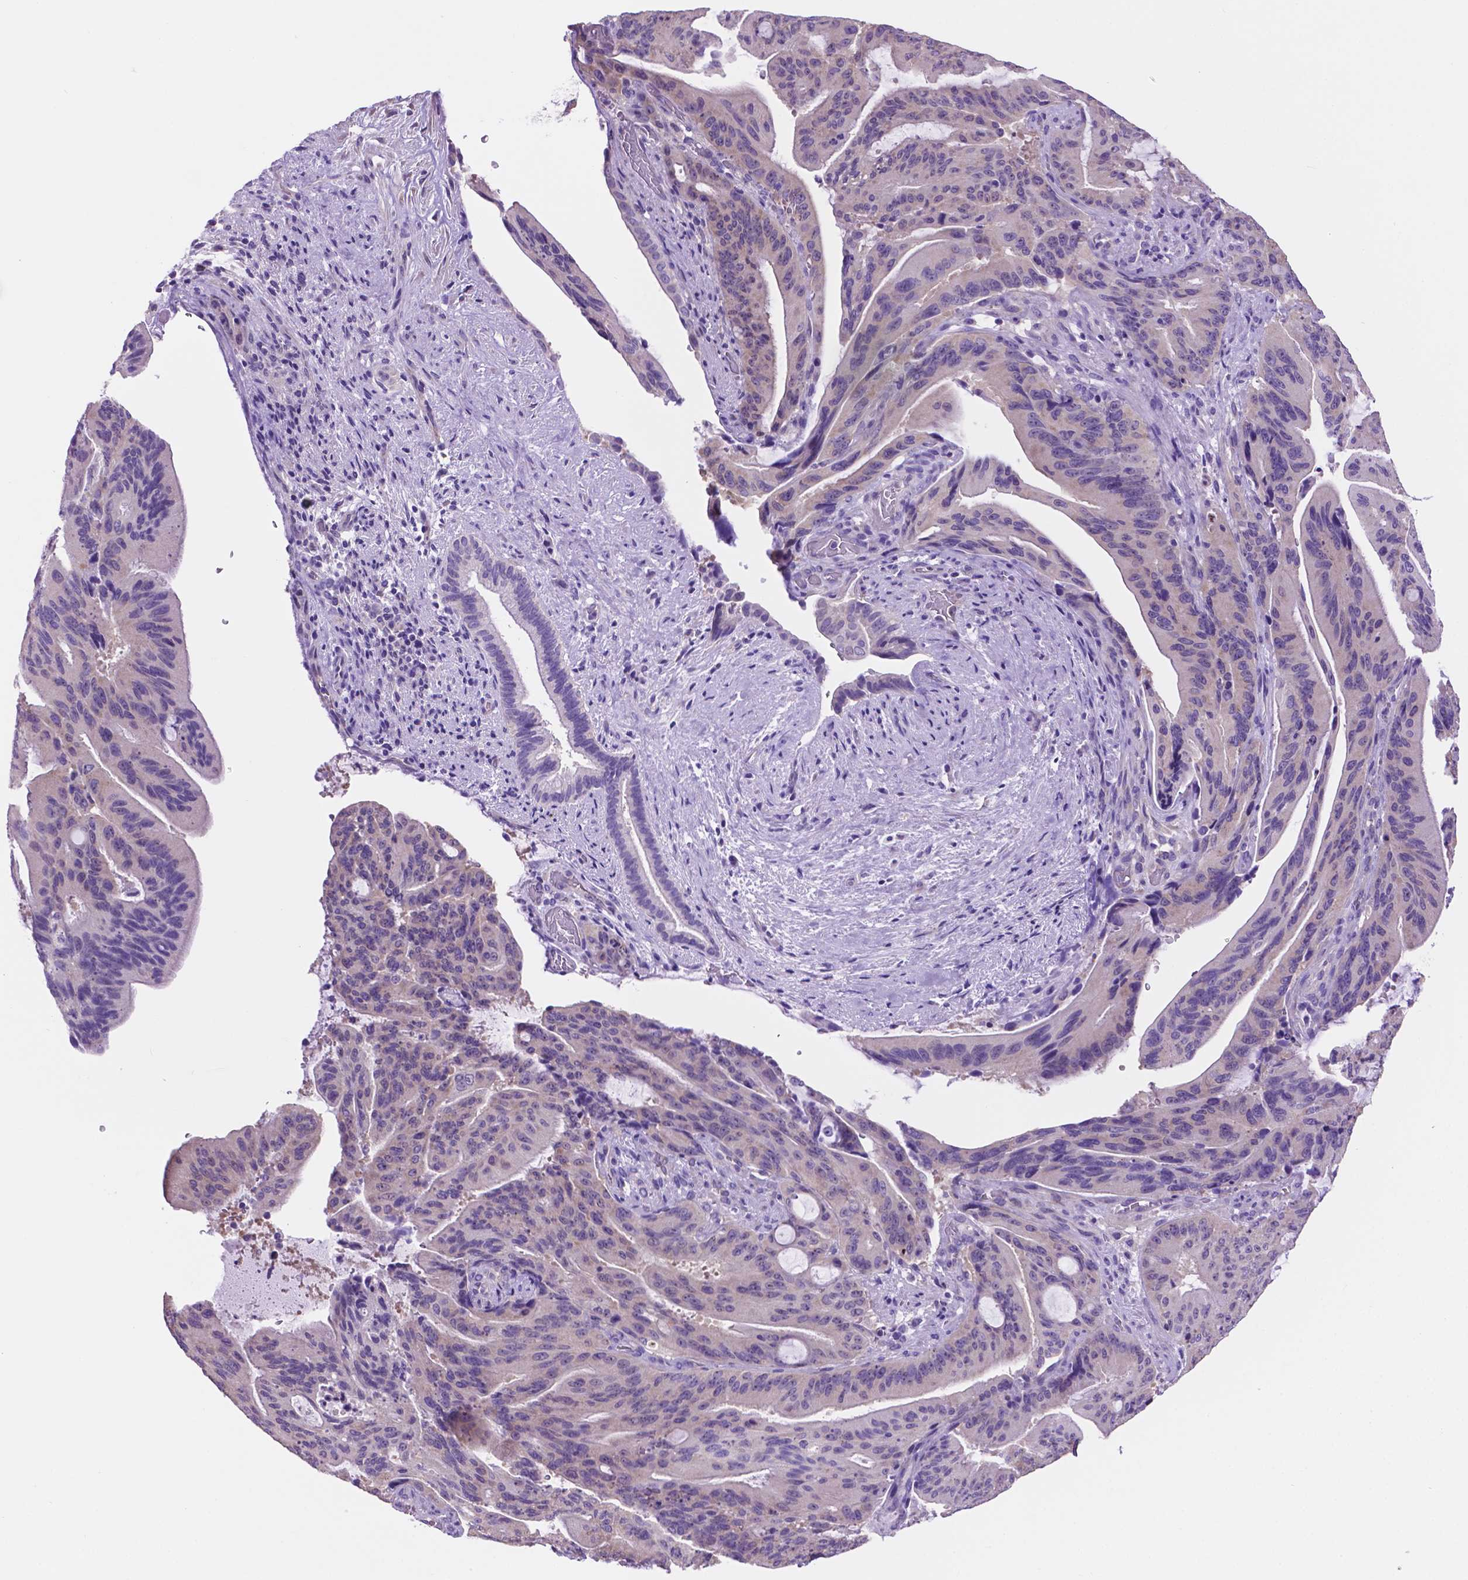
{"staining": {"intensity": "negative", "quantity": "none", "location": "none"}, "tissue": "liver cancer", "cell_type": "Tumor cells", "image_type": "cancer", "snomed": [{"axis": "morphology", "description": "Cholangiocarcinoma"}, {"axis": "topography", "description": "Liver"}], "caption": "This photomicrograph is of cholangiocarcinoma (liver) stained with IHC to label a protein in brown with the nuclei are counter-stained blue. There is no expression in tumor cells.", "gene": "SPDYA", "patient": {"sex": "female", "age": 73}}